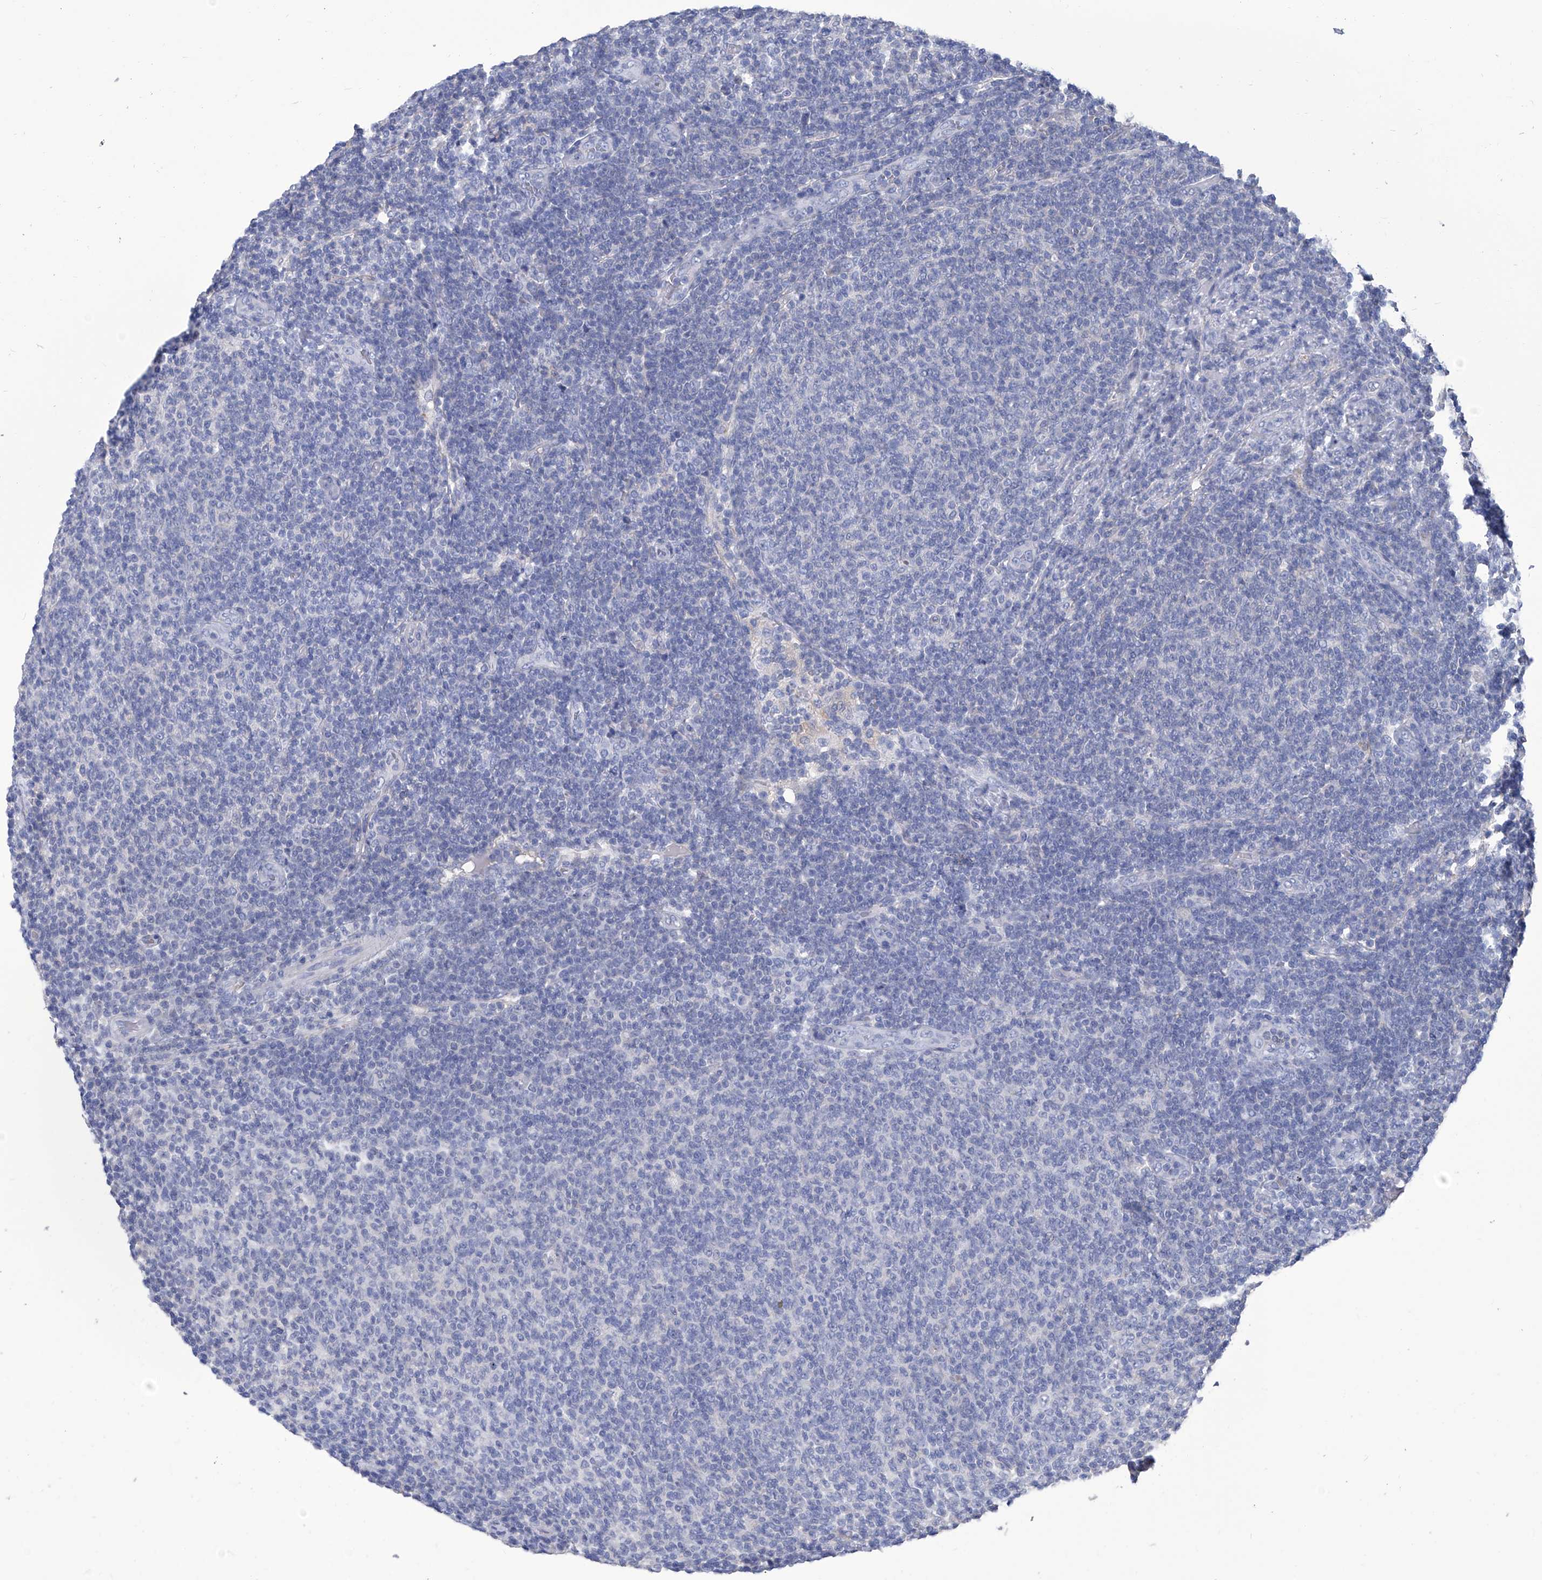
{"staining": {"intensity": "negative", "quantity": "none", "location": "none"}, "tissue": "lymphoma", "cell_type": "Tumor cells", "image_type": "cancer", "snomed": [{"axis": "morphology", "description": "Malignant lymphoma, non-Hodgkin's type, Low grade"}, {"axis": "topography", "description": "Lymph node"}], "caption": "Immunohistochemistry histopathology image of lymphoma stained for a protein (brown), which exhibits no expression in tumor cells. Nuclei are stained in blue.", "gene": "SMS", "patient": {"sex": "male", "age": 66}}